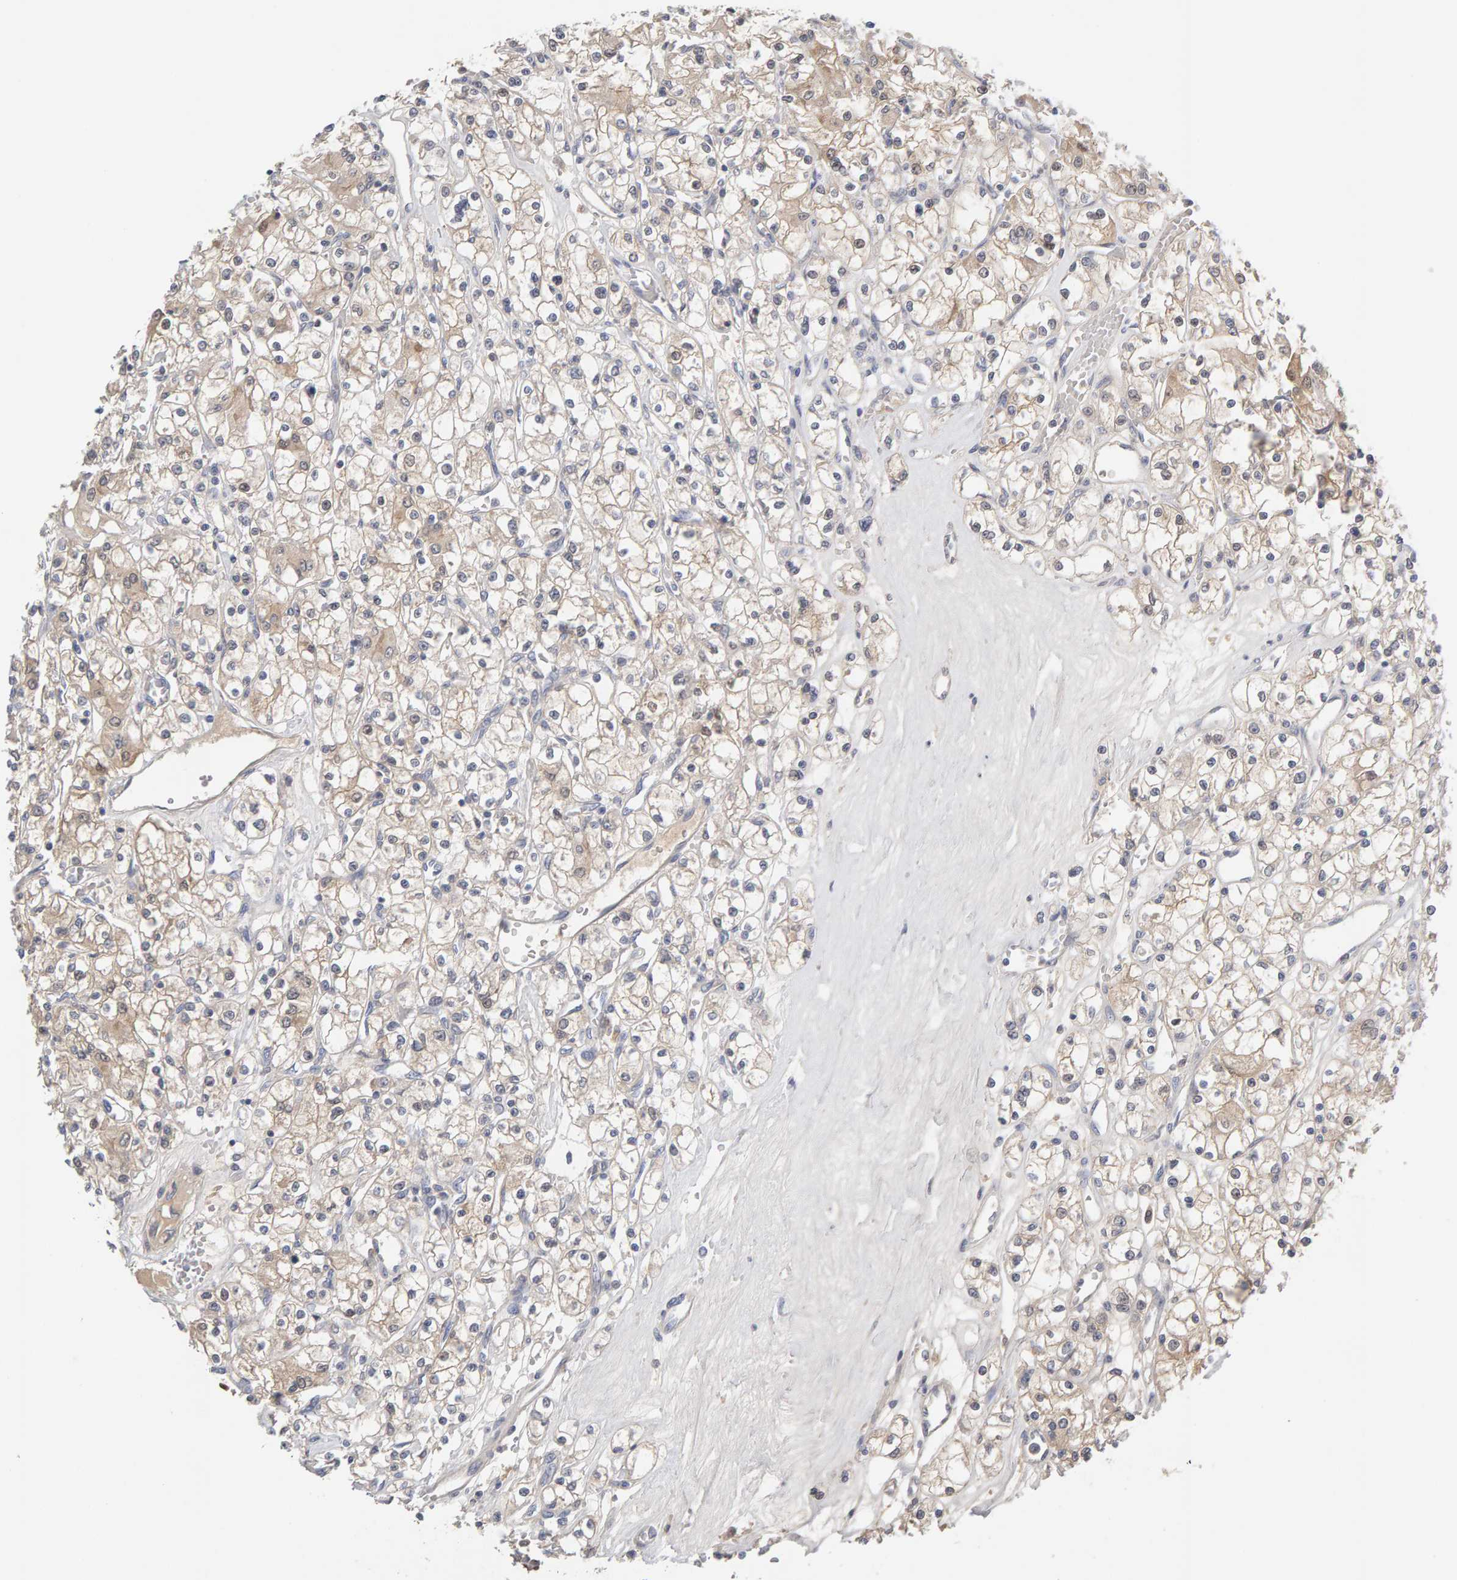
{"staining": {"intensity": "weak", "quantity": ">75%", "location": "cytoplasmic/membranous"}, "tissue": "renal cancer", "cell_type": "Tumor cells", "image_type": "cancer", "snomed": [{"axis": "morphology", "description": "Adenocarcinoma, NOS"}, {"axis": "topography", "description": "Kidney"}], "caption": "Human renal adenocarcinoma stained for a protein (brown) demonstrates weak cytoplasmic/membranous positive staining in about >75% of tumor cells.", "gene": "GFUS", "patient": {"sex": "female", "age": 59}}